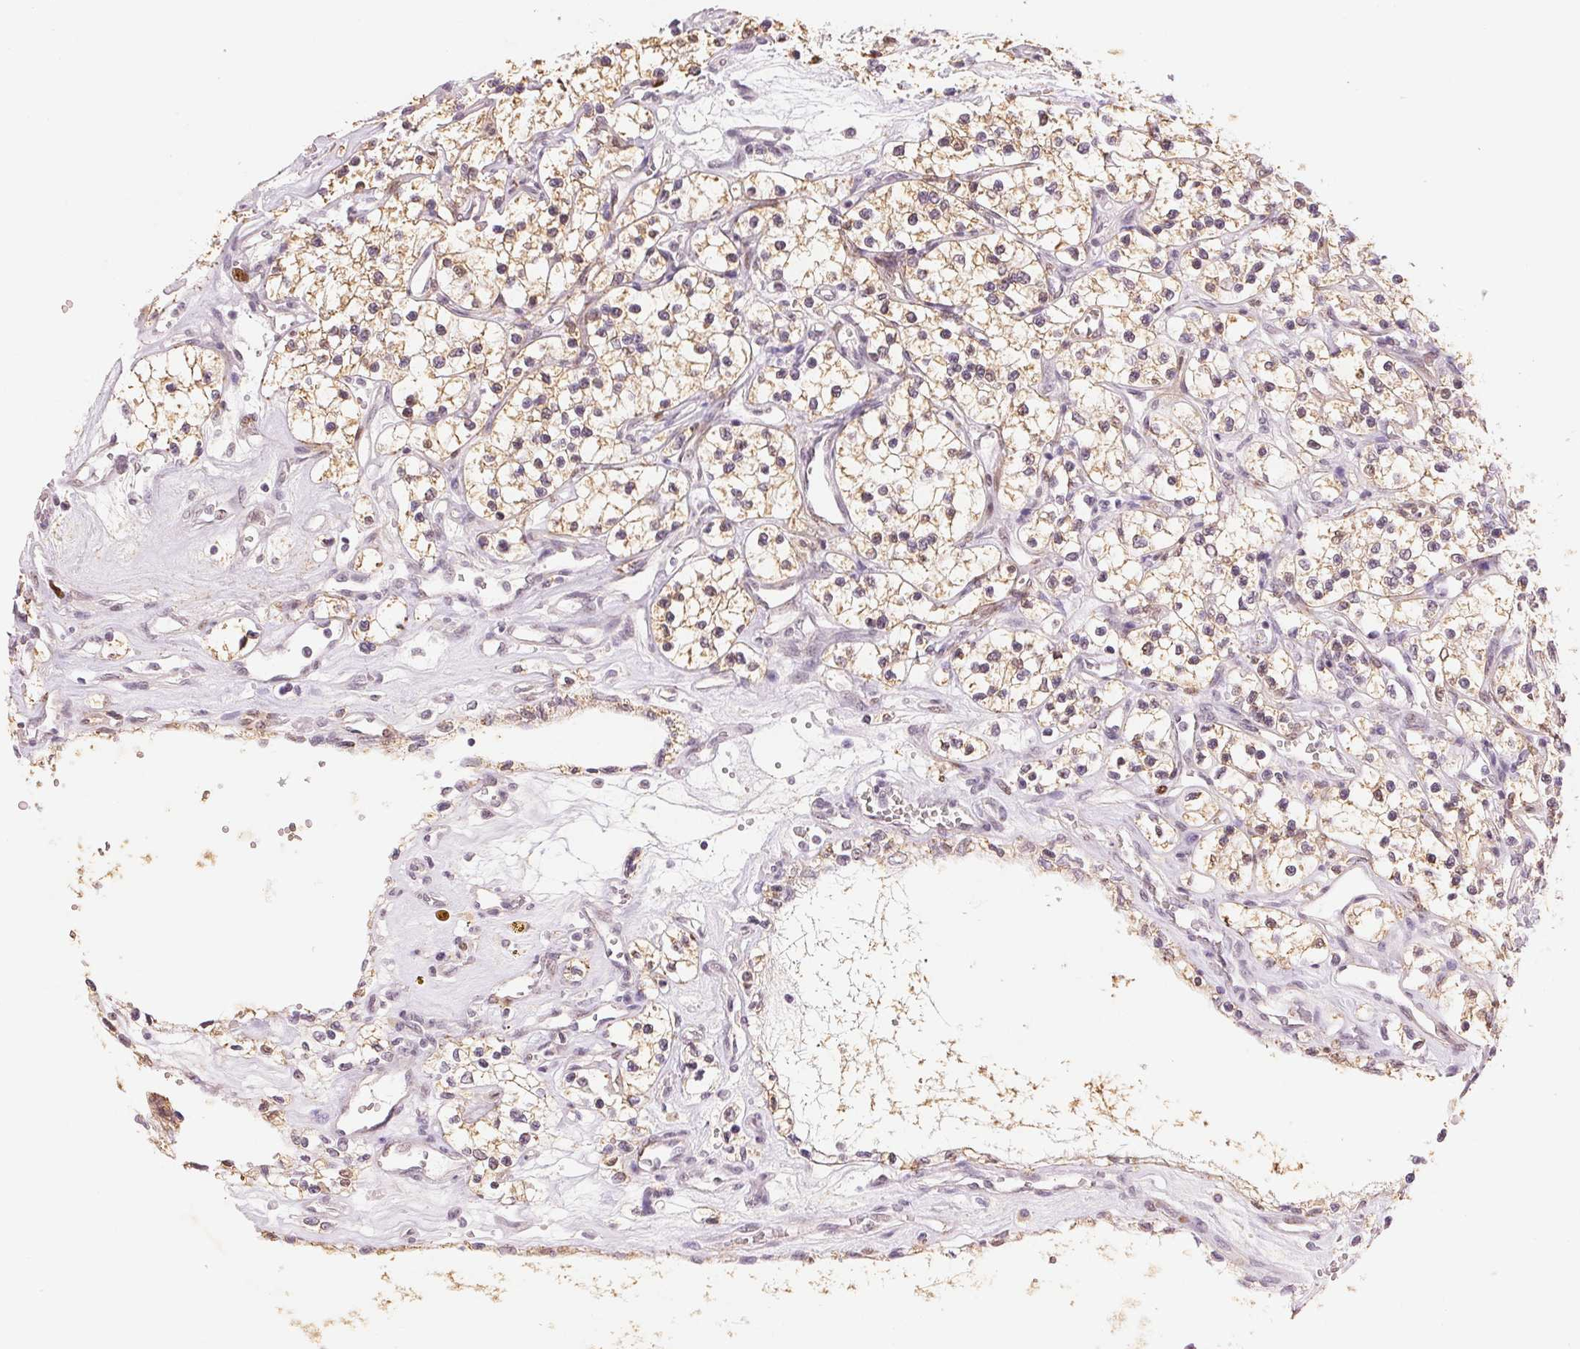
{"staining": {"intensity": "weak", "quantity": "25%-75%", "location": "cytoplasmic/membranous"}, "tissue": "renal cancer", "cell_type": "Tumor cells", "image_type": "cancer", "snomed": [{"axis": "morphology", "description": "Adenocarcinoma, NOS"}, {"axis": "topography", "description": "Kidney"}], "caption": "DAB immunohistochemical staining of human renal adenocarcinoma demonstrates weak cytoplasmic/membranous protein positivity in approximately 25%-75% of tumor cells. (IHC, brightfield microscopy, high magnification).", "gene": "SMTN", "patient": {"sex": "female", "age": 69}}